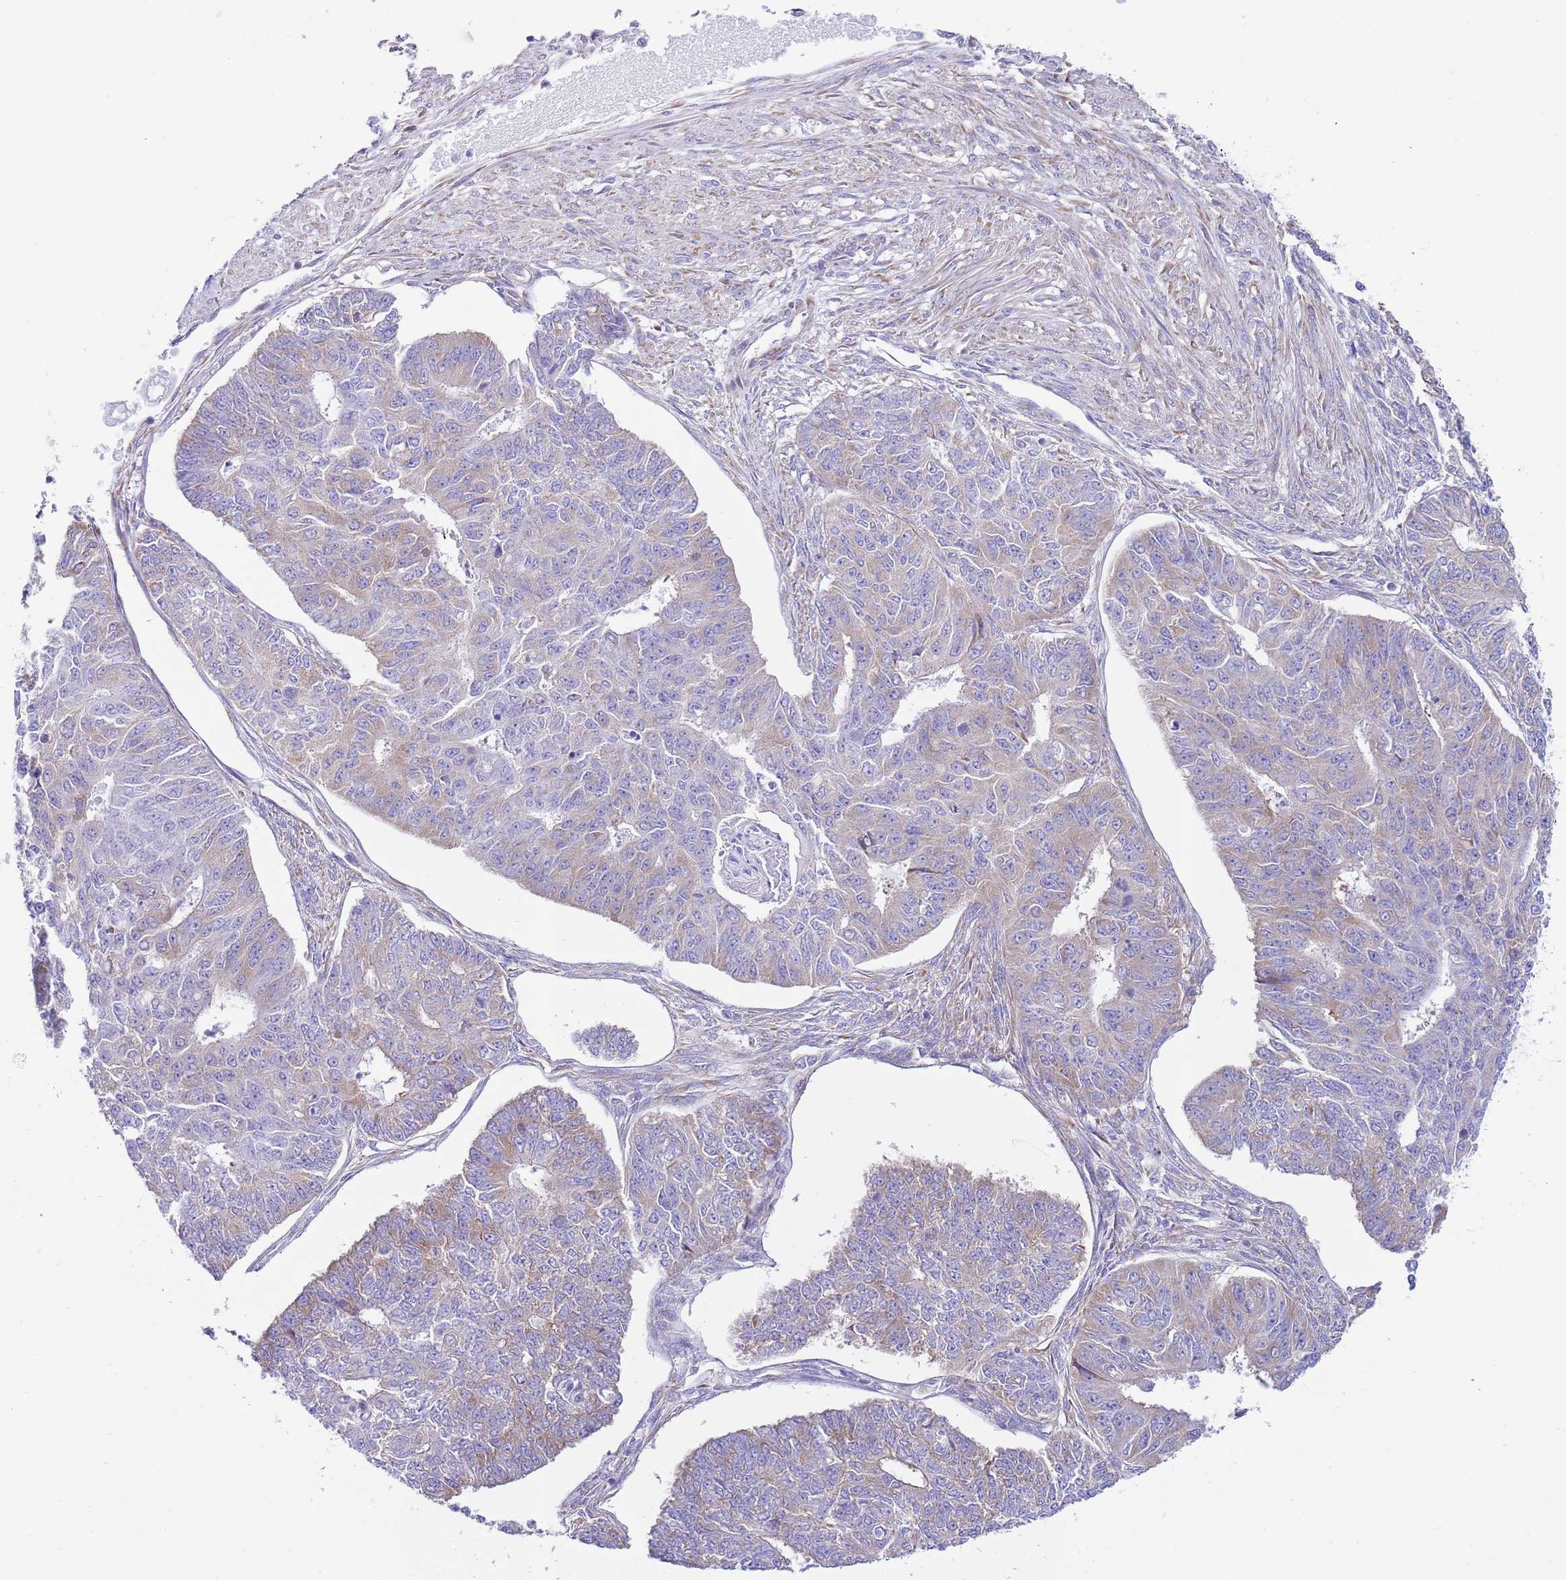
{"staining": {"intensity": "weak", "quantity": "25%-75%", "location": "cytoplasmic/membranous"}, "tissue": "endometrial cancer", "cell_type": "Tumor cells", "image_type": "cancer", "snomed": [{"axis": "morphology", "description": "Adenocarcinoma, NOS"}, {"axis": "topography", "description": "Endometrium"}], "caption": "This histopathology image demonstrates IHC staining of human endometrial adenocarcinoma, with low weak cytoplasmic/membranous staining in approximately 25%-75% of tumor cells.", "gene": "RPS10", "patient": {"sex": "female", "age": 32}}